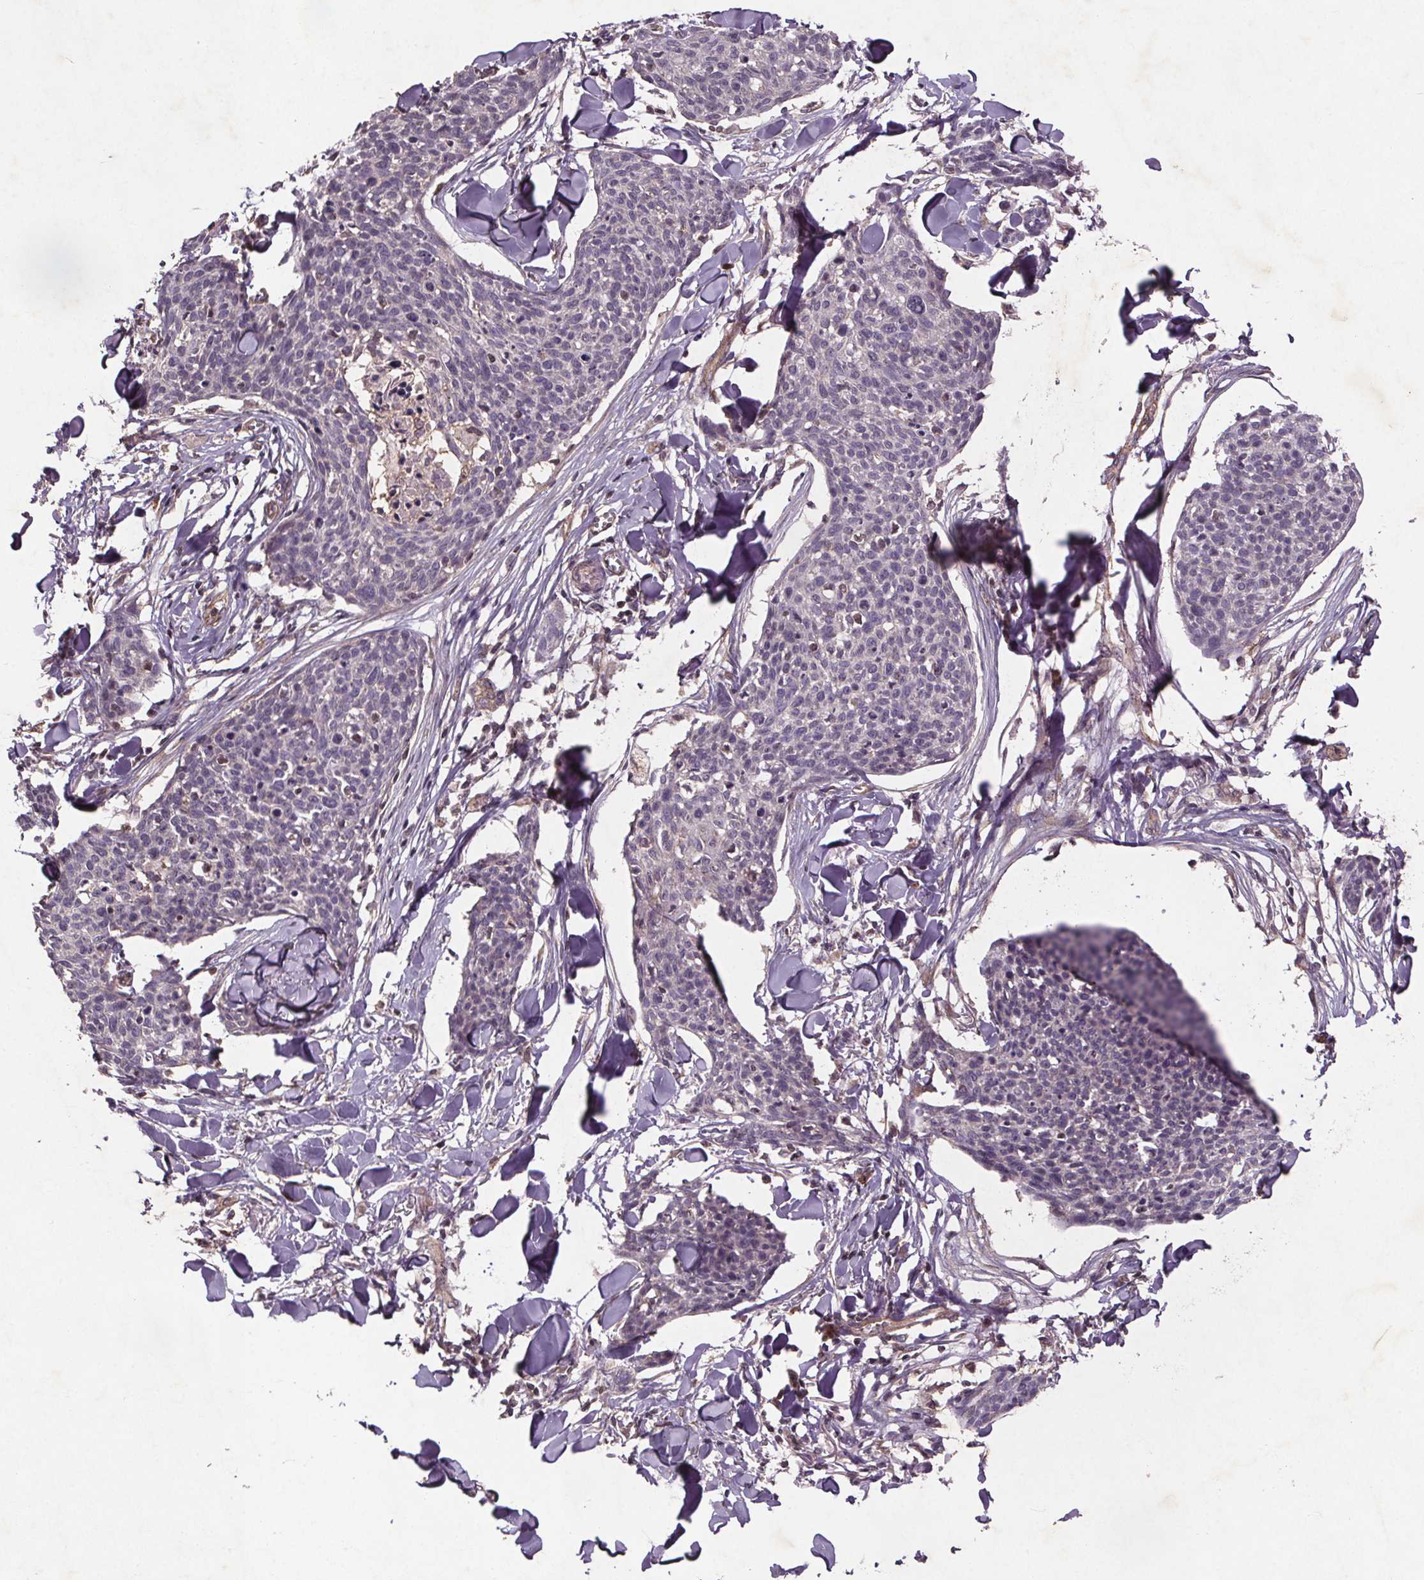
{"staining": {"intensity": "negative", "quantity": "none", "location": "none"}, "tissue": "skin cancer", "cell_type": "Tumor cells", "image_type": "cancer", "snomed": [{"axis": "morphology", "description": "Squamous cell carcinoma, NOS"}, {"axis": "topography", "description": "Skin"}, {"axis": "topography", "description": "Vulva"}], "caption": "This is an immunohistochemistry micrograph of human skin squamous cell carcinoma. There is no expression in tumor cells.", "gene": "STRN3", "patient": {"sex": "female", "age": 75}}